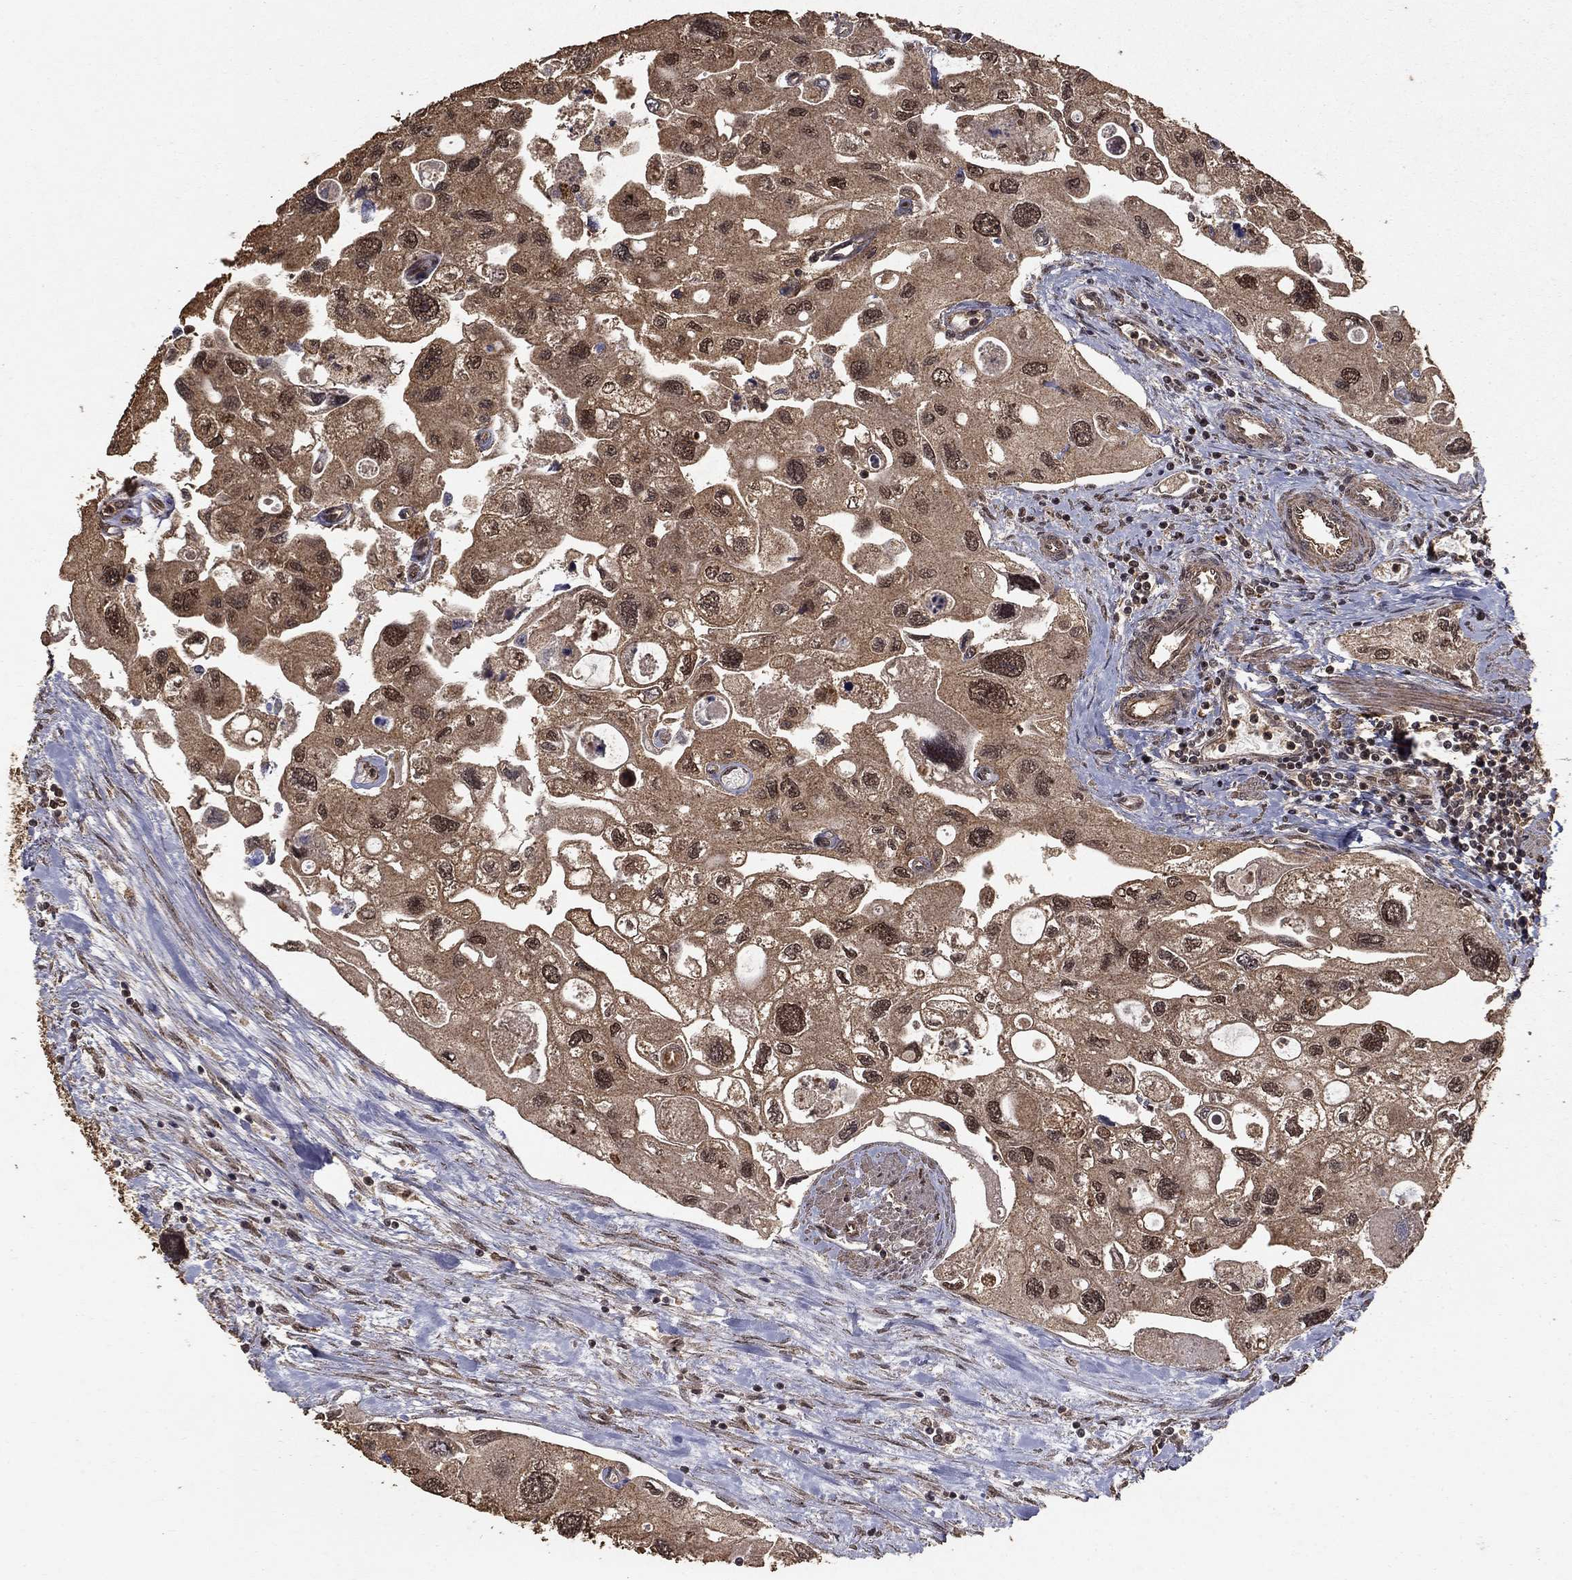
{"staining": {"intensity": "moderate", "quantity": "25%-75%", "location": "cytoplasmic/membranous,nuclear"}, "tissue": "urothelial cancer", "cell_type": "Tumor cells", "image_type": "cancer", "snomed": [{"axis": "morphology", "description": "Urothelial carcinoma, High grade"}, {"axis": "topography", "description": "Urinary bladder"}], "caption": "Moderate cytoplasmic/membranous and nuclear staining is seen in approximately 25%-75% of tumor cells in high-grade urothelial carcinoma.", "gene": "PRDM1", "patient": {"sex": "male", "age": 59}}